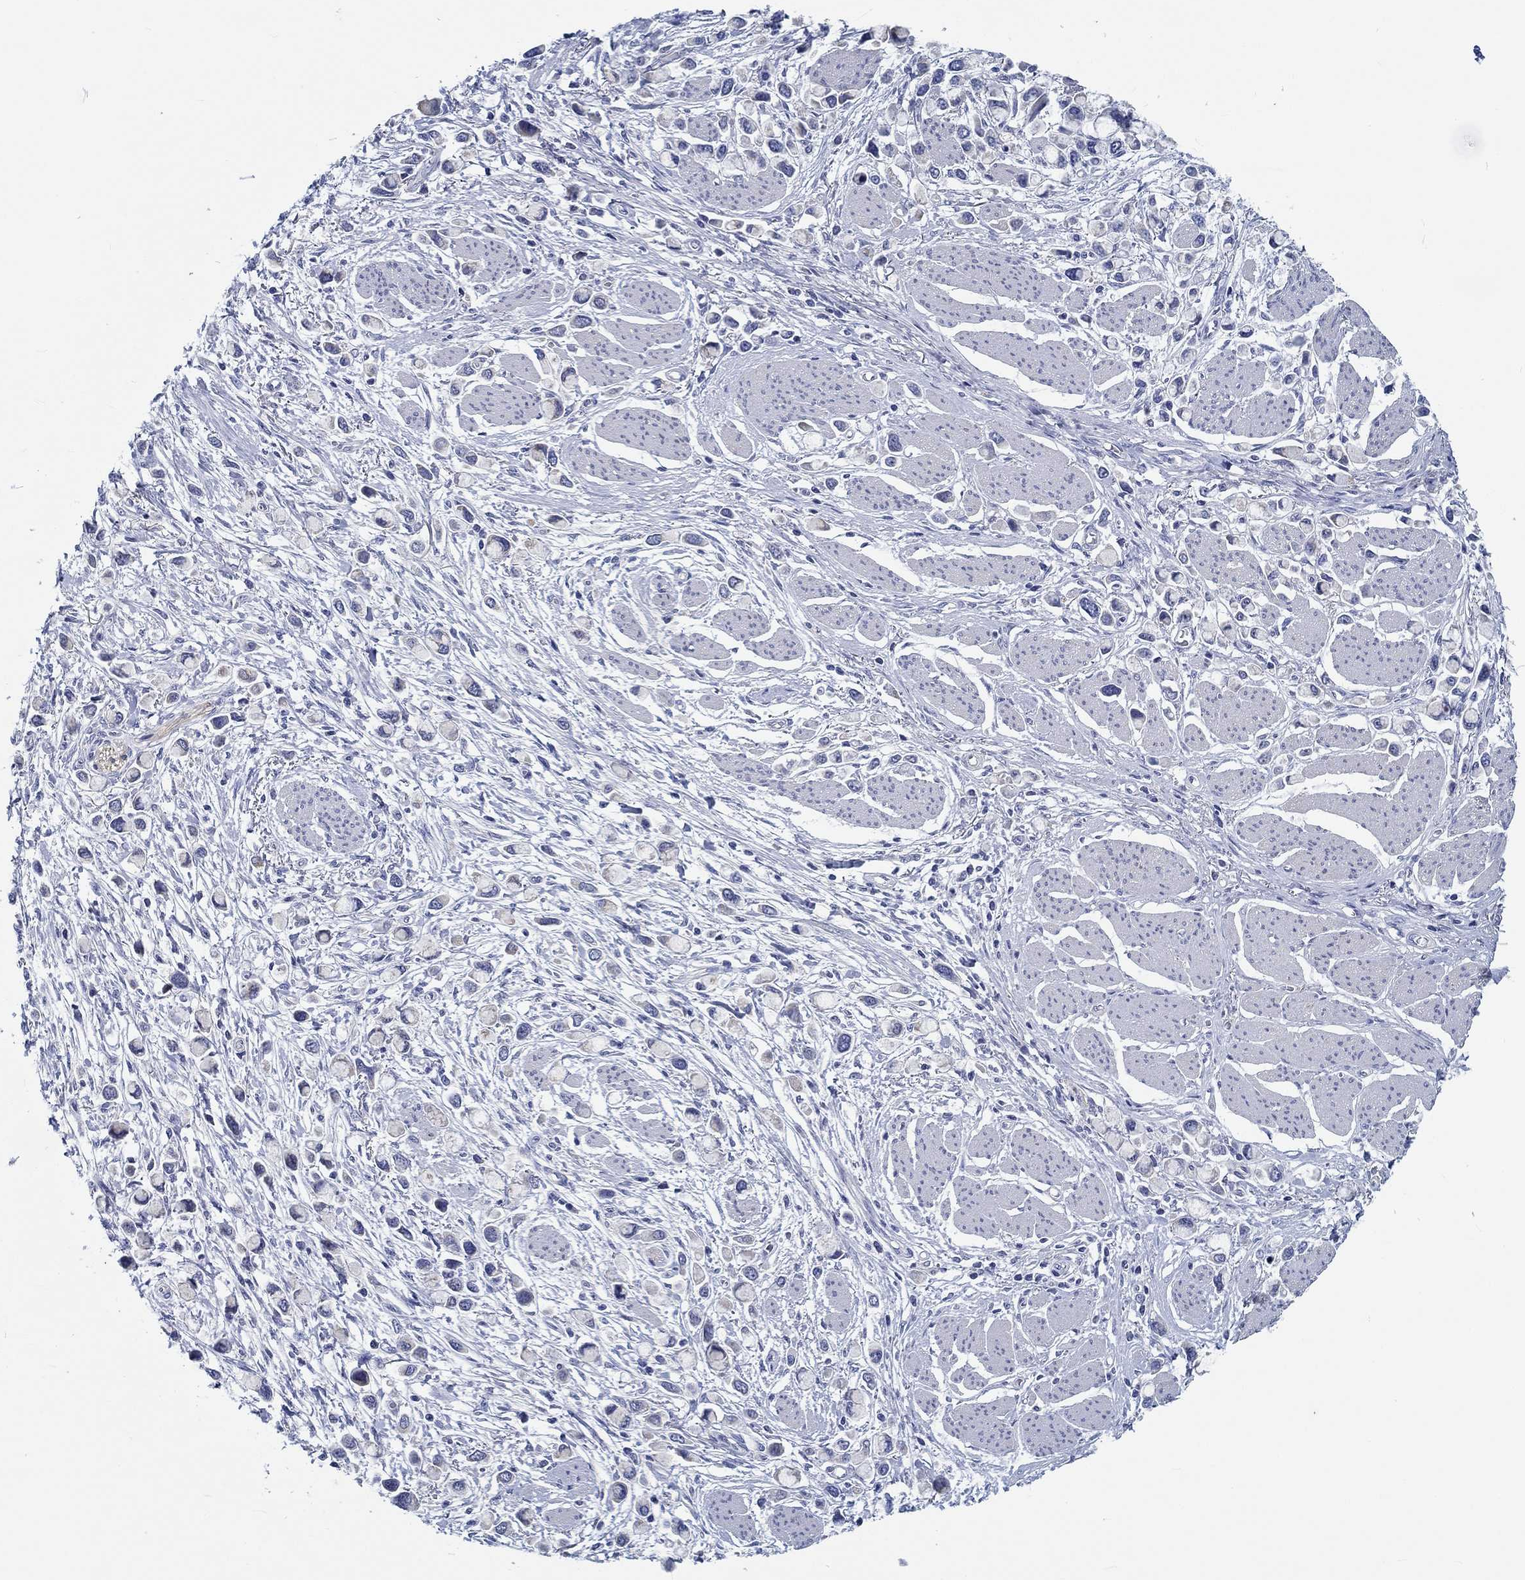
{"staining": {"intensity": "negative", "quantity": "none", "location": "none"}, "tissue": "stomach cancer", "cell_type": "Tumor cells", "image_type": "cancer", "snomed": [{"axis": "morphology", "description": "Adenocarcinoma, NOS"}, {"axis": "topography", "description": "Stomach"}], "caption": "Immunohistochemistry (IHC) of human stomach adenocarcinoma exhibits no positivity in tumor cells.", "gene": "MYBPC1", "patient": {"sex": "female", "age": 81}}